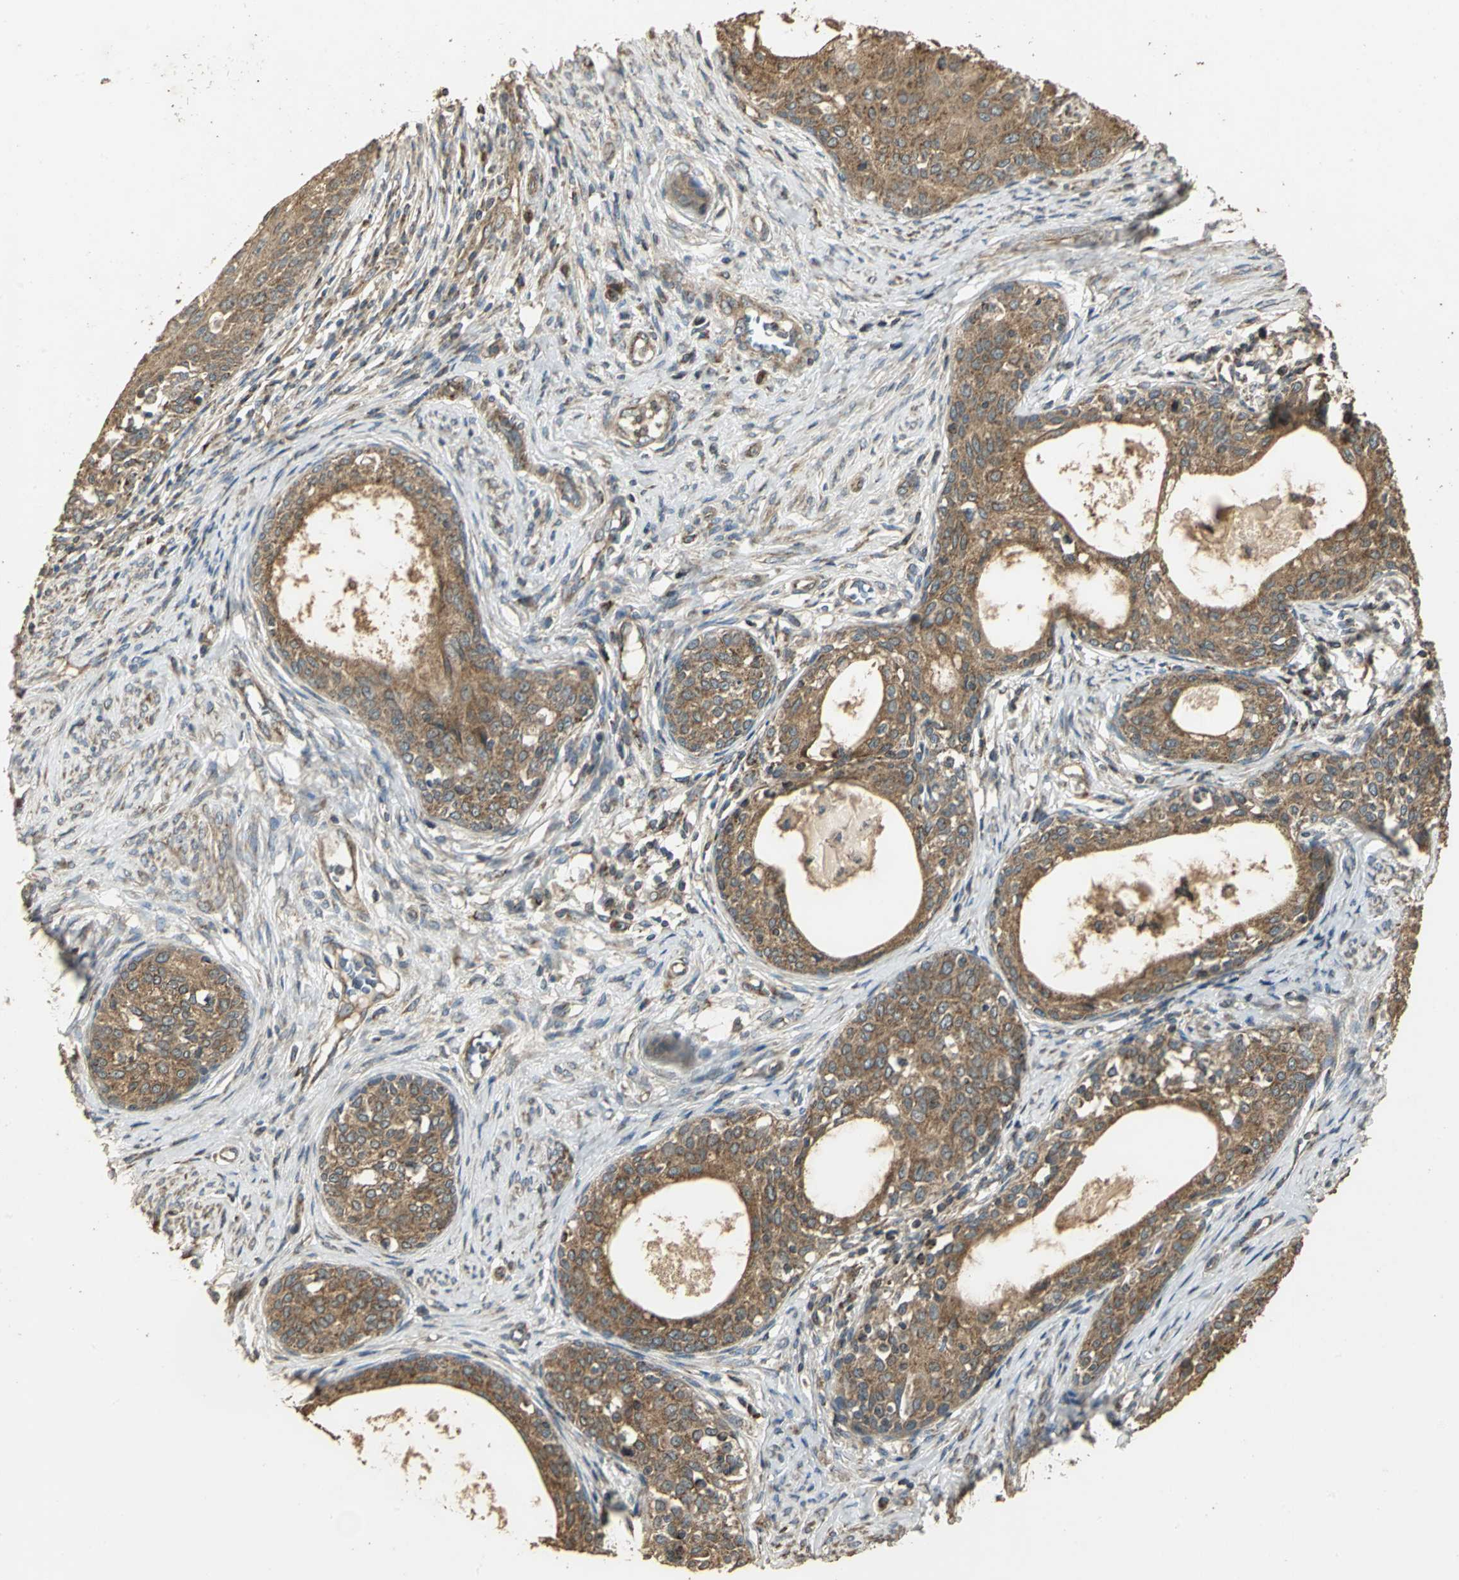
{"staining": {"intensity": "strong", "quantity": ">75%", "location": "cytoplasmic/membranous"}, "tissue": "cervical cancer", "cell_type": "Tumor cells", "image_type": "cancer", "snomed": [{"axis": "morphology", "description": "Squamous cell carcinoma, NOS"}, {"axis": "morphology", "description": "Adenocarcinoma, NOS"}, {"axis": "topography", "description": "Cervix"}], "caption": "The immunohistochemical stain labels strong cytoplasmic/membranous positivity in tumor cells of cervical cancer tissue. (Stains: DAB in brown, nuclei in blue, Microscopy: brightfield microscopy at high magnification).", "gene": "KANK1", "patient": {"sex": "female", "age": 52}}